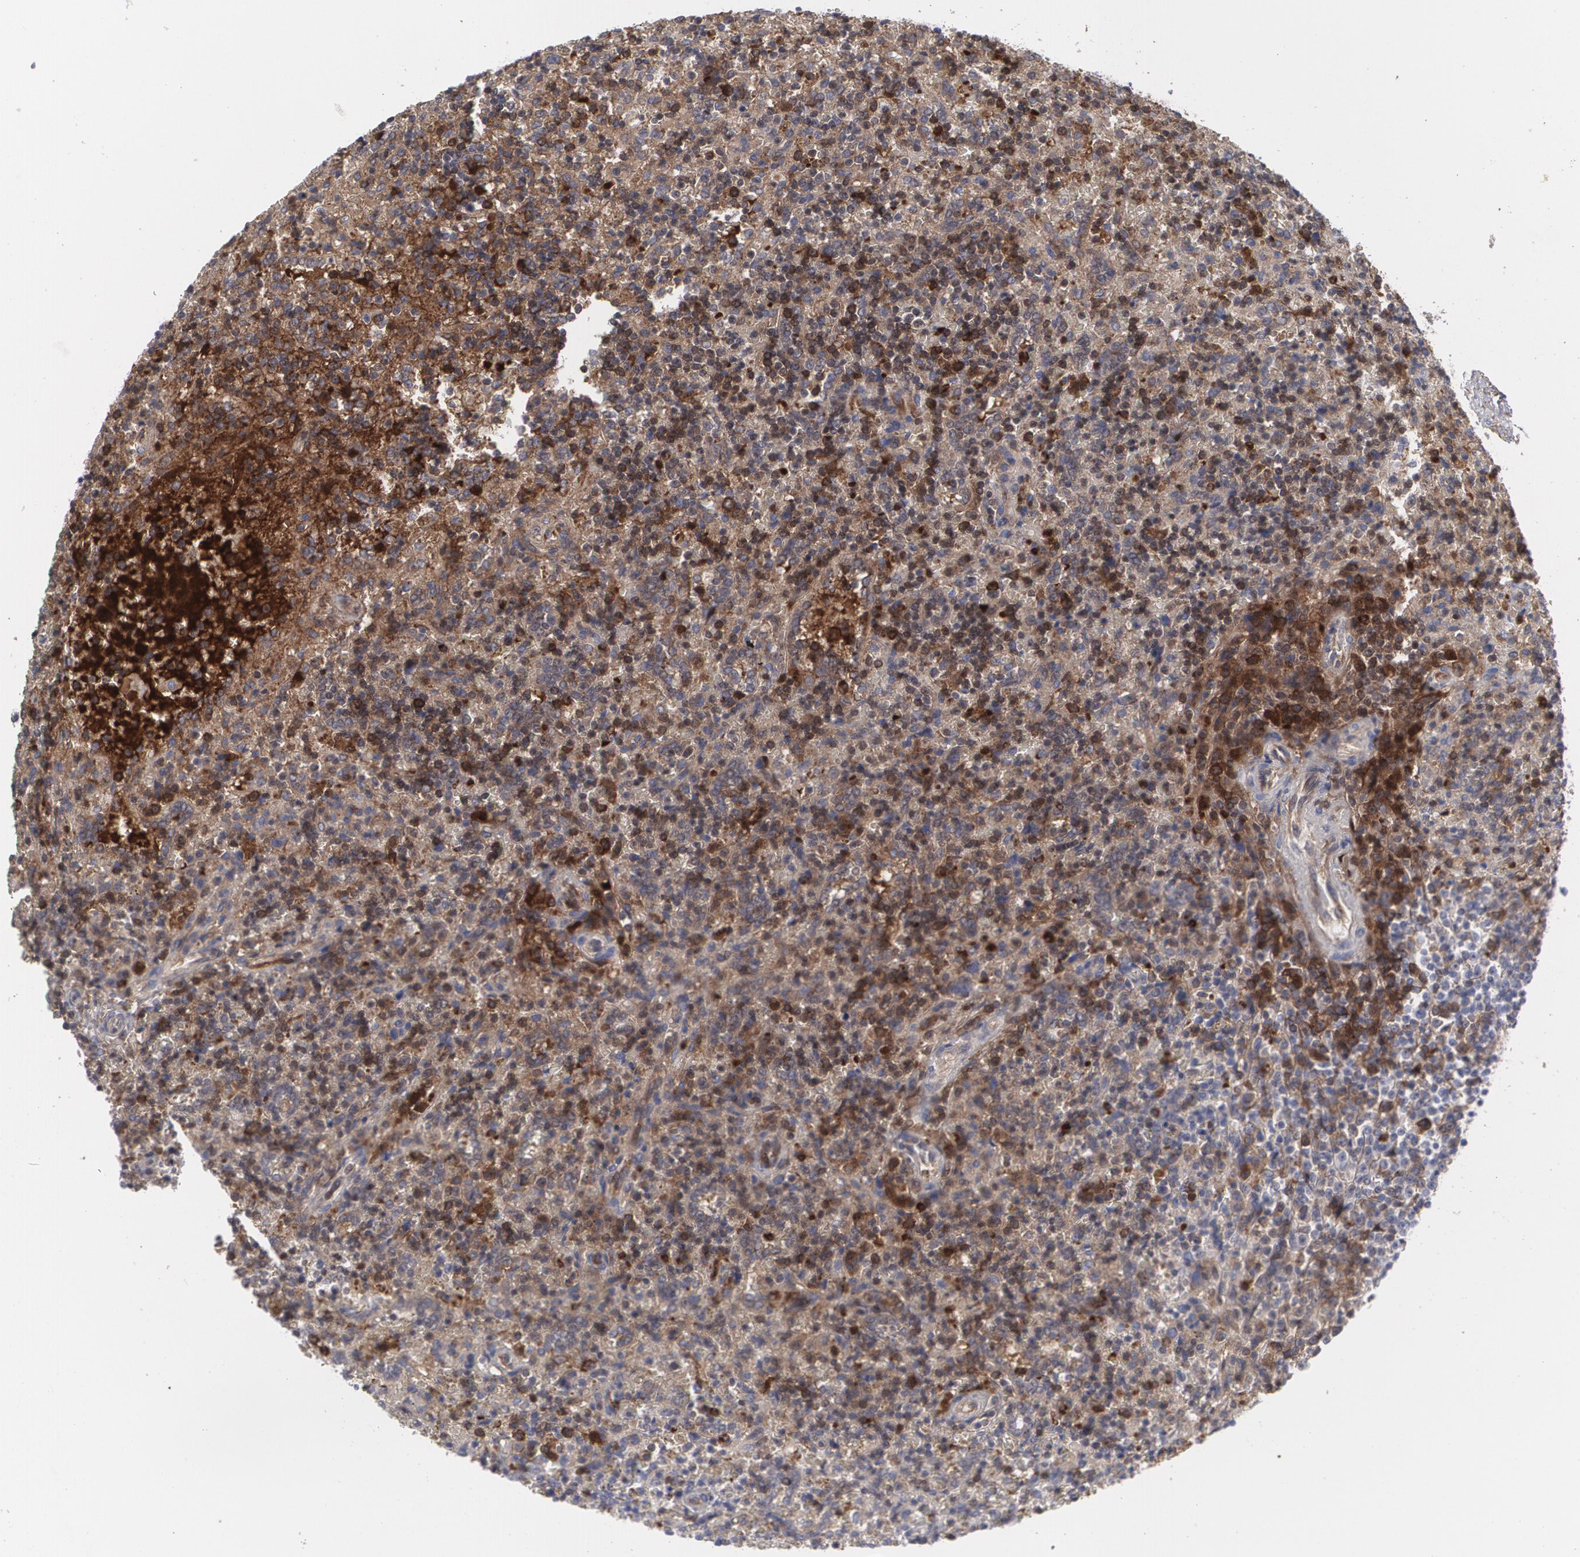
{"staining": {"intensity": "moderate", "quantity": "<25%", "location": "cytoplasmic/membranous"}, "tissue": "lymphoma", "cell_type": "Tumor cells", "image_type": "cancer", "snomed": [{"axis": "morphology", "description": "Malignant lymphoma, non-Hodgkin's type, Low grade"}, {"axis": "topography", "description": "Spleen"}], "caption": "Moderate cytoplasmic/membranous protein staining is identified in about <25% of tumor cells in lymphoma. The protein is stained brown, and the nuclei are stained in blue (DAB IHC with brightfield microscopy, high magnification).", "gene": "LRG1", "patient": {"sex": "male", "age": 67}}